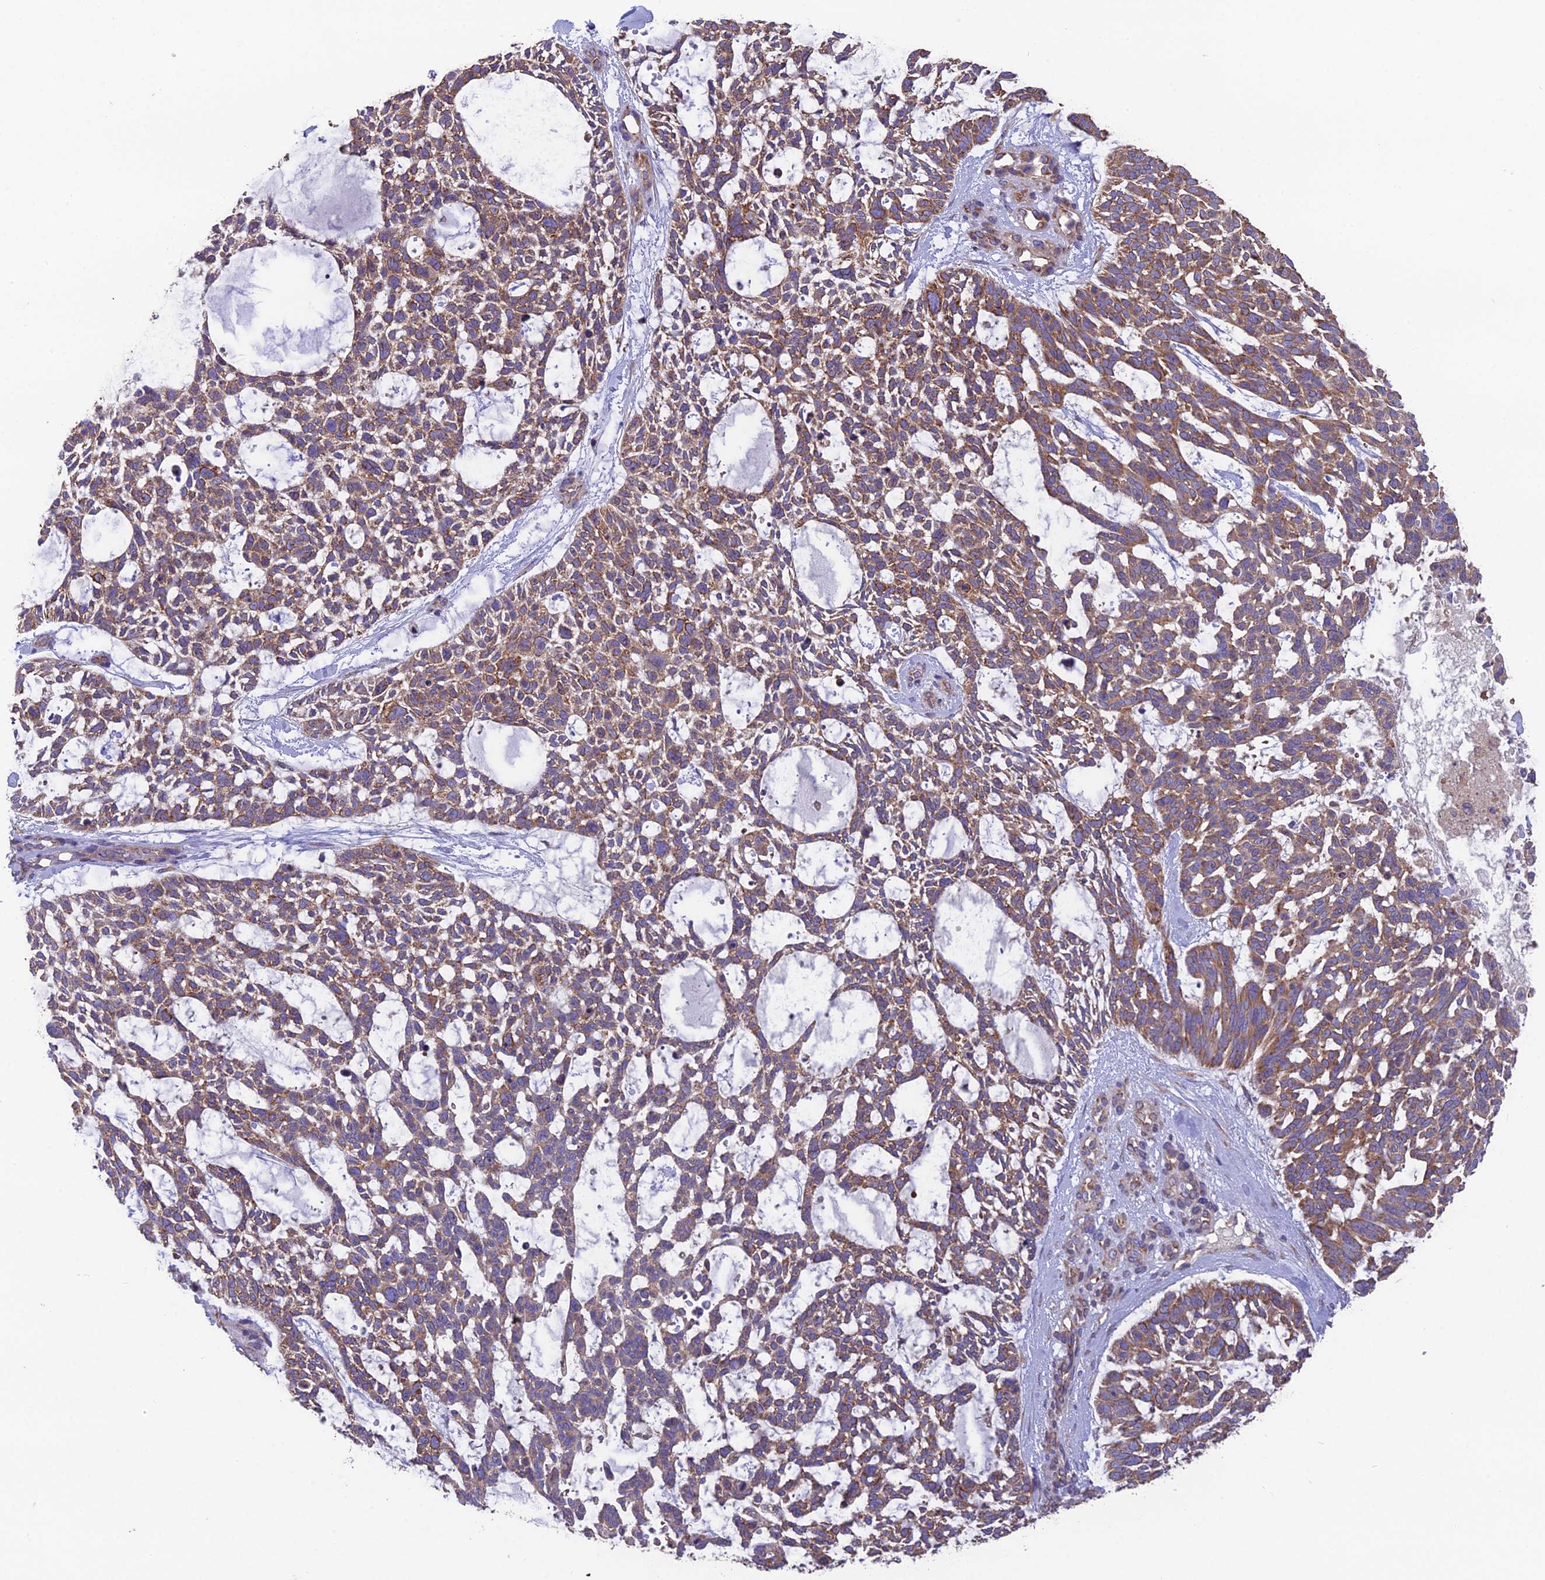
{"staining": {"intensity": "moderate", "quantity": ">75%", "location": "cytoplasmic/membranous"}, "tissue": "skin cancer", "cell_type": "Tumor cells", "image_type": "cancer", "snomed": [{"axis": "morphology", "description": "Basal cell carcinoma"}, {"axis": "topography", "description": "Skin"}], "caption": "Protein expression analysis of human skin cancer (basal cell carcinoma) reveals moderate cytoplasmic/membranous positivity in approximately >75% of tumor cells.", "gene": "BLOC1S4", "patient": {"sex": "male", "age": 88}}